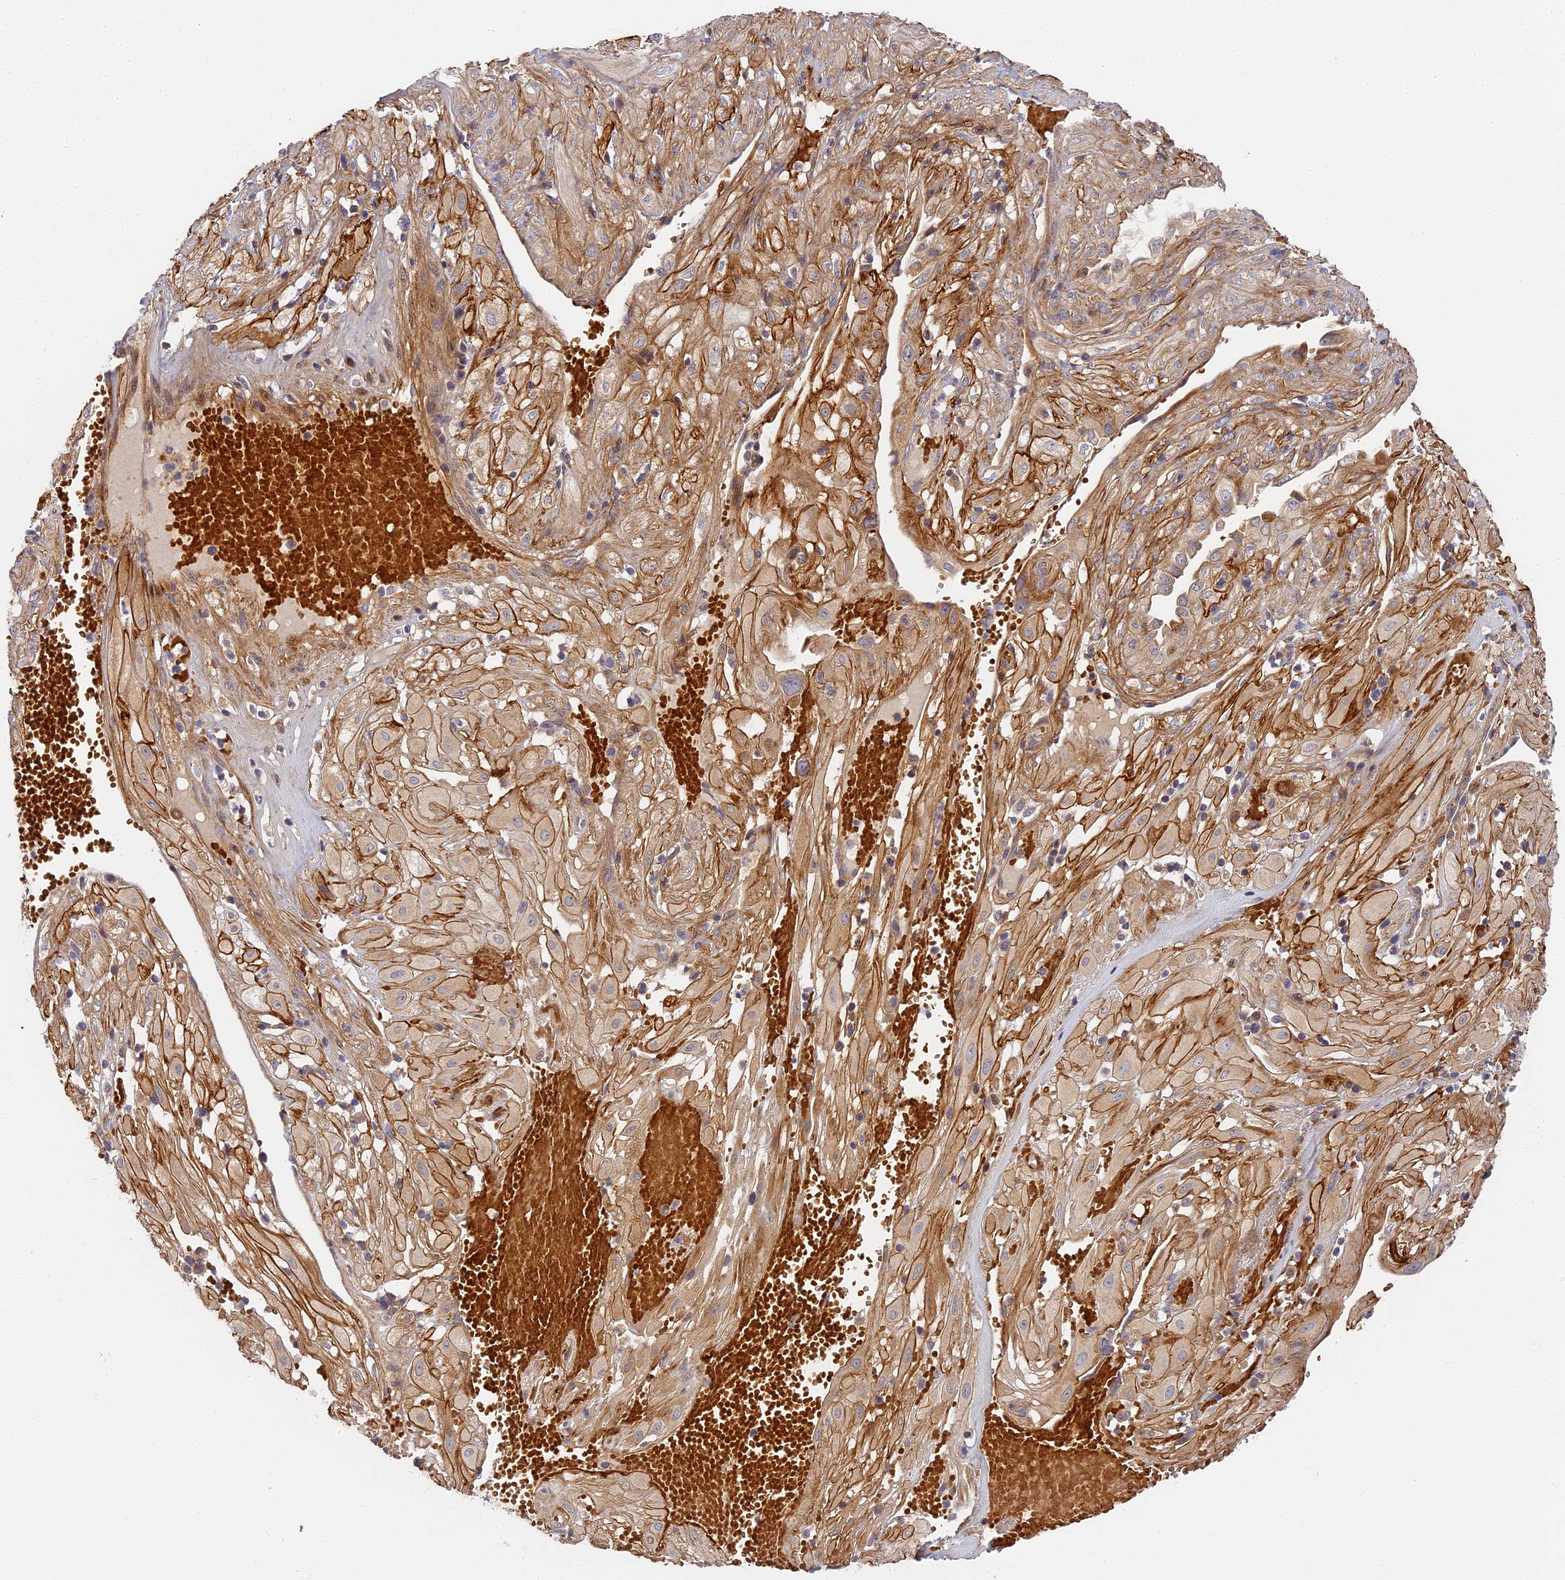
{"staining": {"intensity": "moderate", "quantity": ">75%", "location": "cytoplasmic/membranous"}, "tissue": "cervical cancer", "cell_type": "Tumor cells", "image_type": "cancer", "snomed": [{"axis": "morphology", "description": "Squamous cell carcinoma, NOS"}, {"axis": "topography", "description": "Cervix"}], "caption": "Squamous cell carcinoma (cervical) stained with a protein marker exhibits moderate staining in tumor cells.", "gene": "MISP3", "patient": {"sex": "female", "age": 36}}